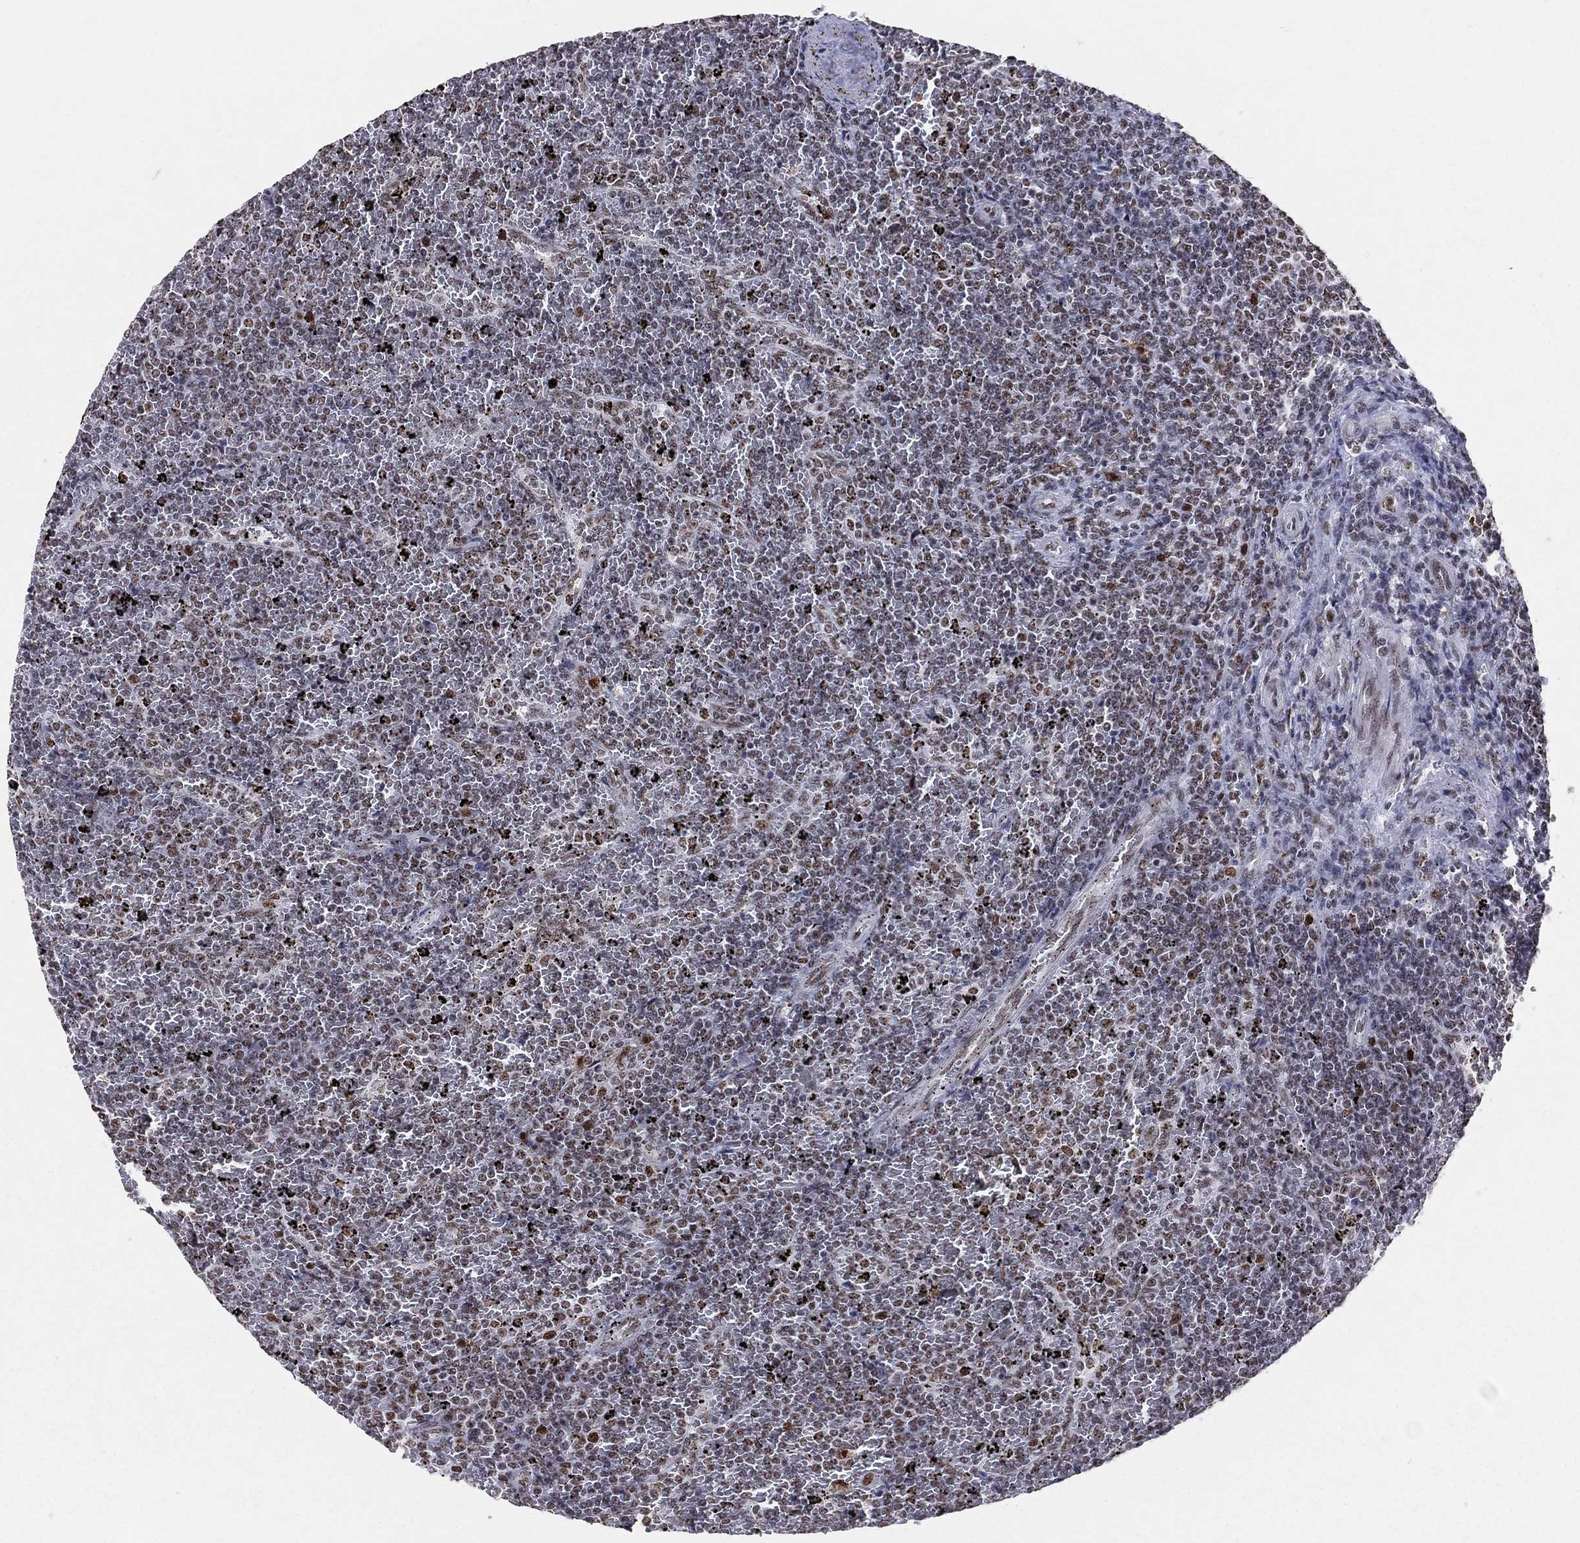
{"staining": {"intensity": "strong", "quantity": "<25%", "location": "nuclear"}, "tissue": "lymphoma", "cell_type": "Tumor cells", "image_type": "cancer", "snomed": [{"axis": "morphology", "description": "Malignant lymphoma, non-Hodgkin's type, Low grade"}, {"axis": "topography", "description": "Spleen"}], "caption": "Immunohistochemical staining of malignant lymphoma, non-Hodgkin's type (low-grade) shows strong nuclear protein expression in approximately <25% of tumor cells.", "gene": "CDK7", "patient": {"sex": "female", "age": 77}}